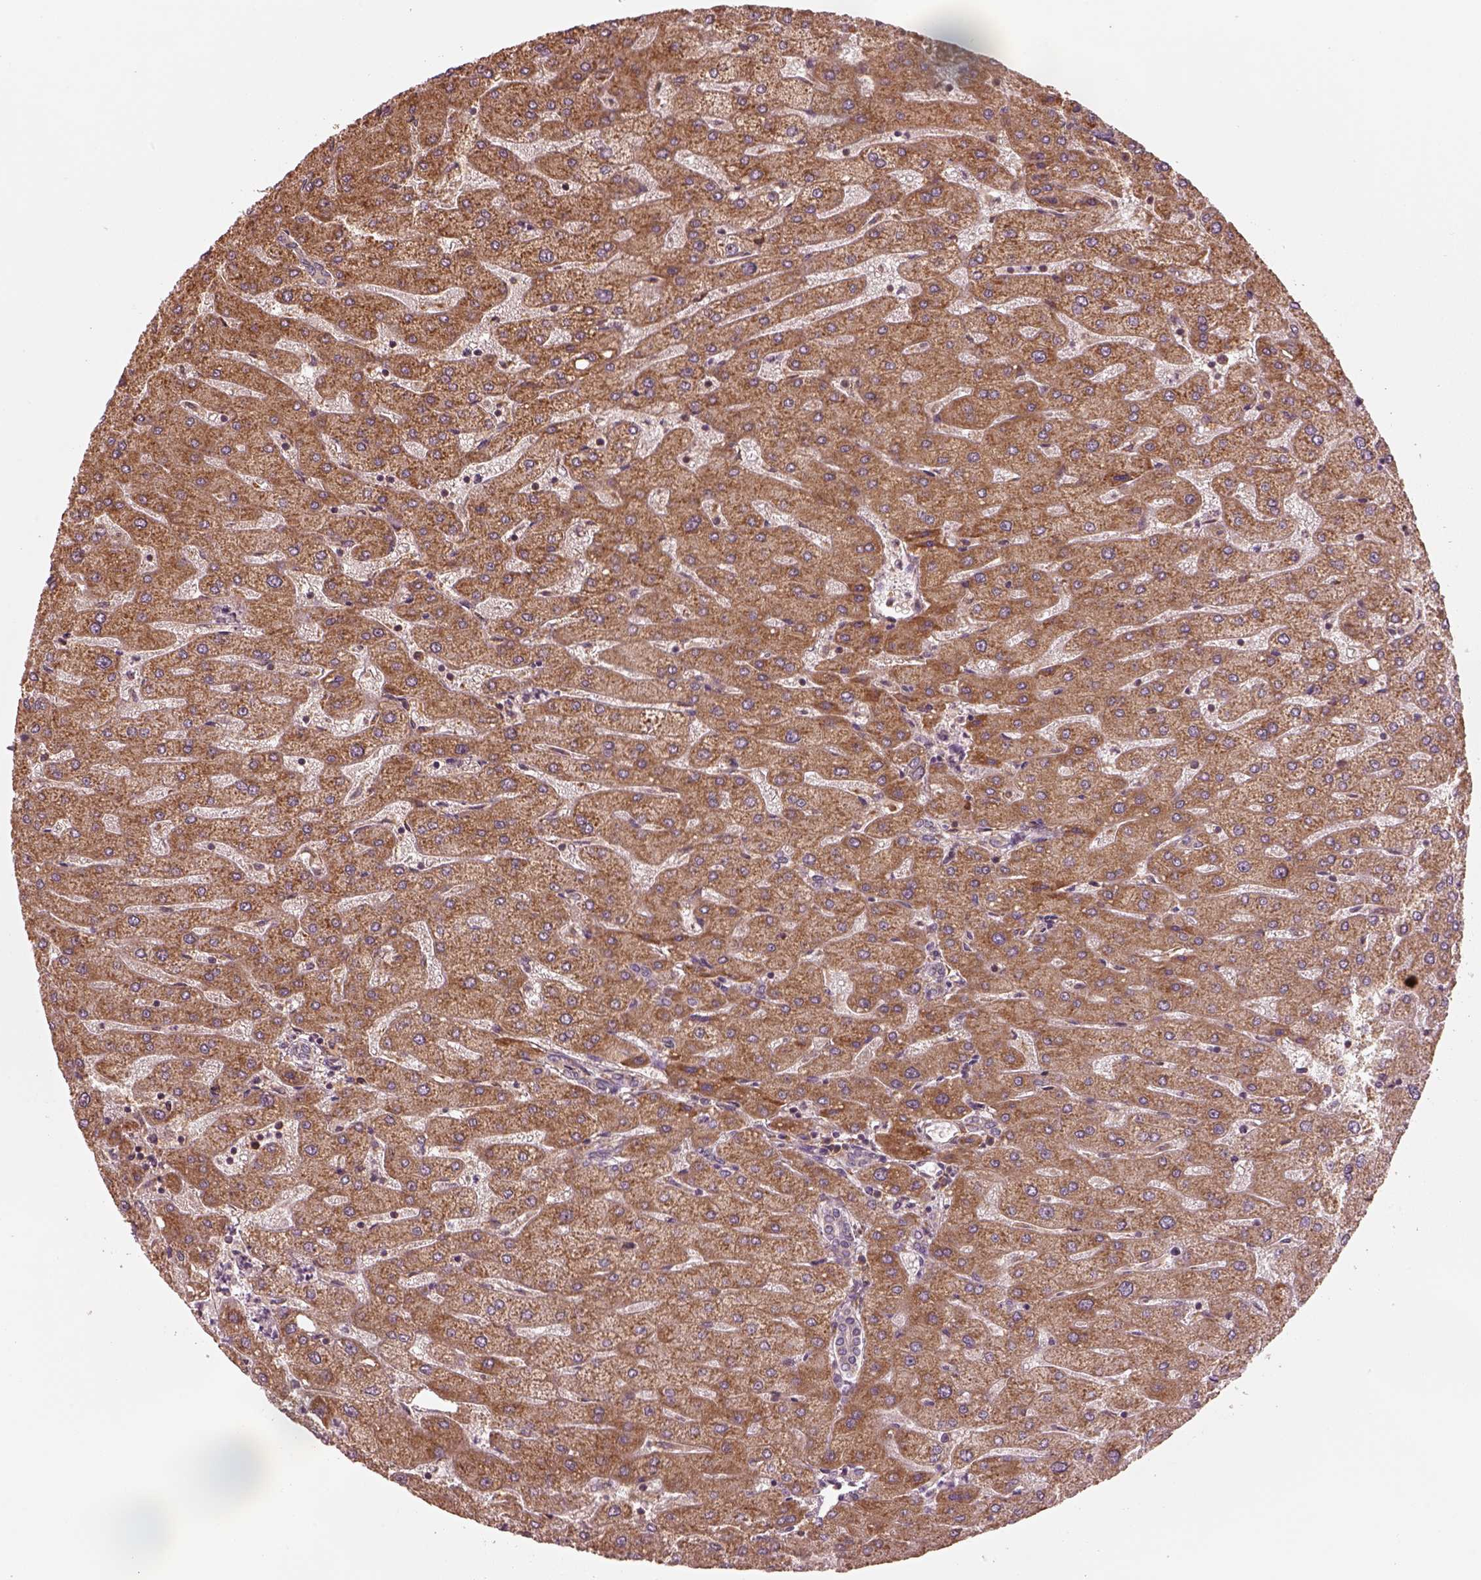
{"staining": {"intensity": "negative", "quantity": "none", "location": "none"}, "tissue": "liver", "cell_type": "Cholangiocytes", "image_type": "normal", "snomed": [{"axis": "morphology", "description": "Normal tissue, NOS"}, {"axis": "topography", "description": "Liver"}], "caption": "Immunohistochemical staining of normal liver shows no significant staining in cholangiocytes.", "gene": "RPS5", "patient": {"sex": "male", "age": 67}}